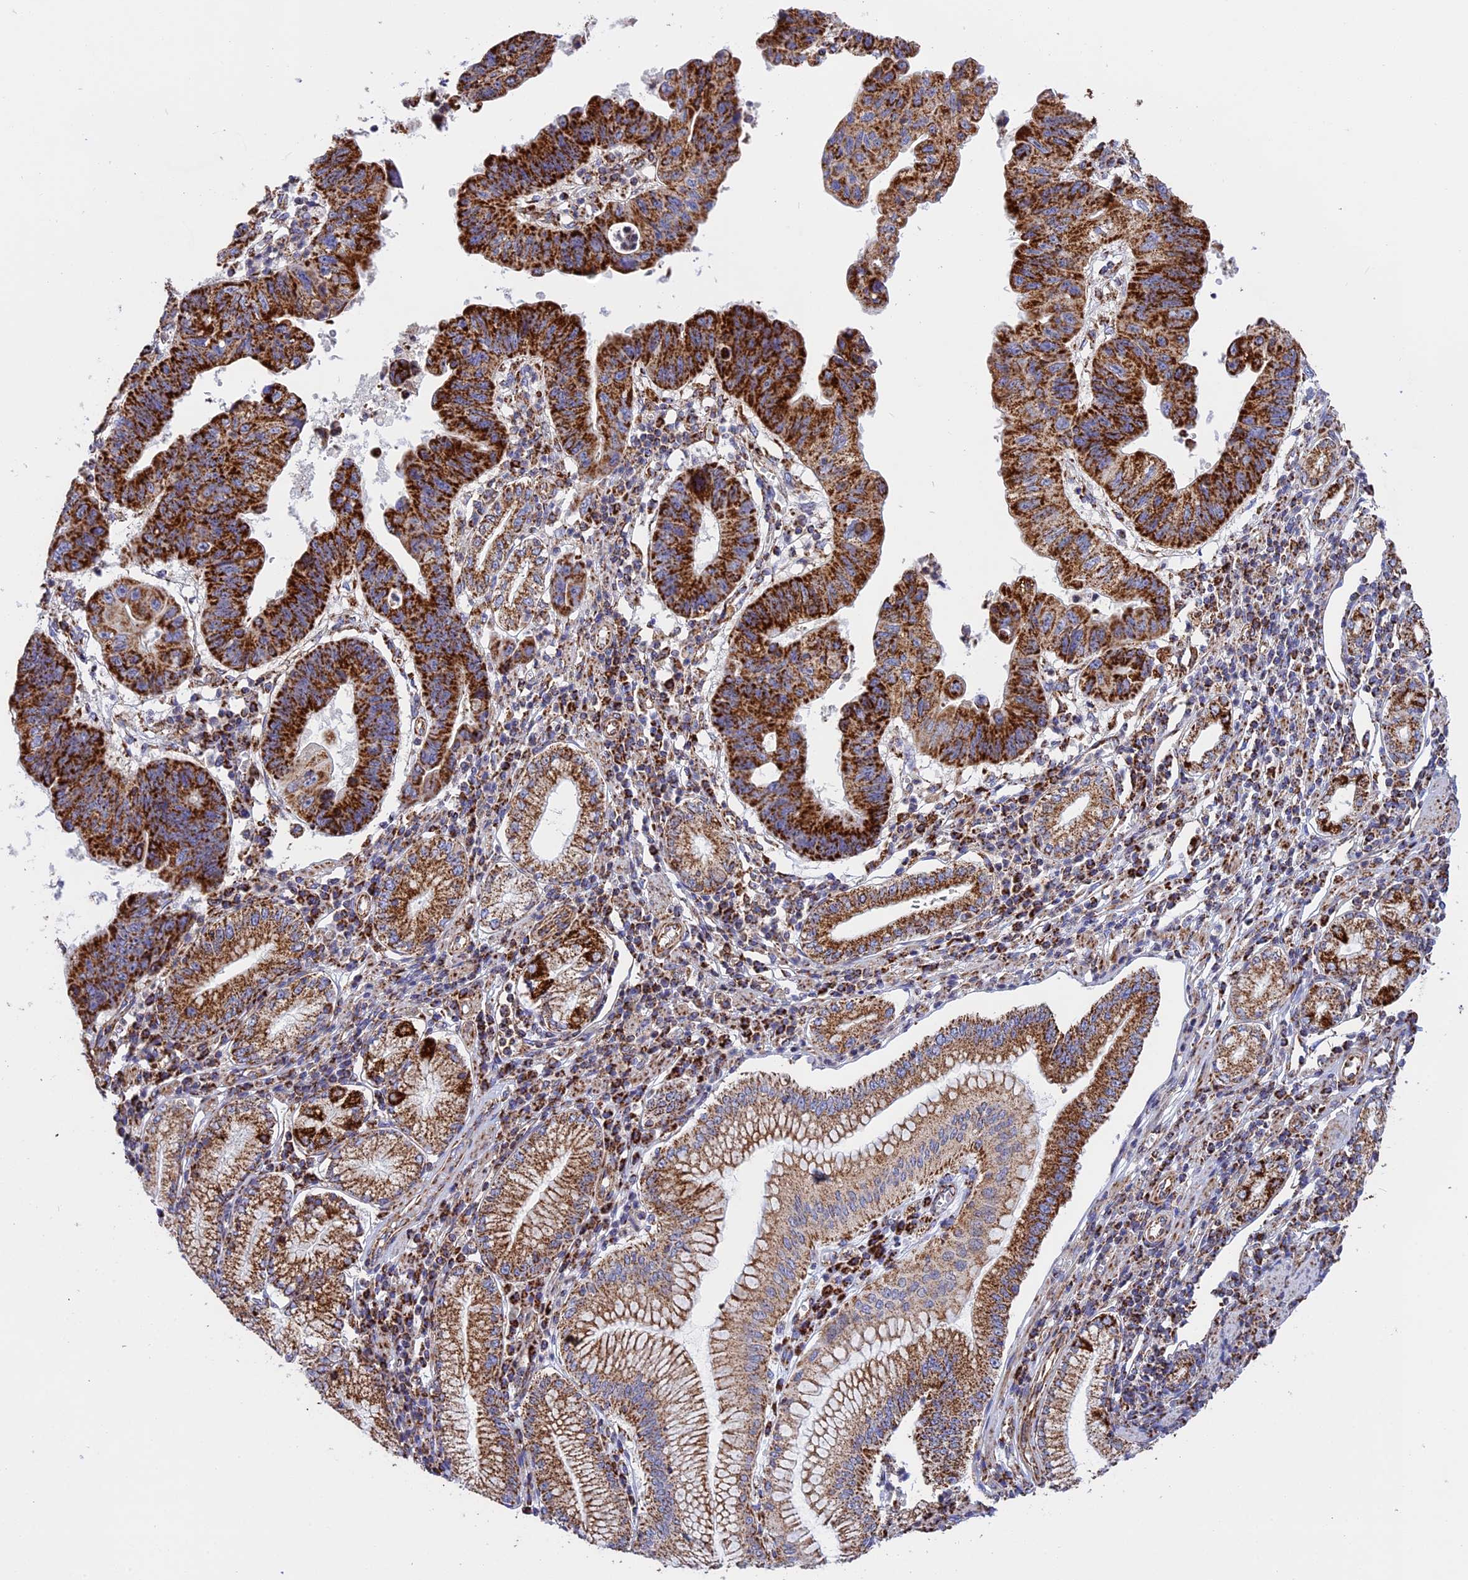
{"staining": {"intensity": "strong", "quantity": ">75%", "location": "cytoplasmic/membranous"}, "tissue": "stomach cancer", "cell_type": "Tumor cells", "image_type": "cancer", "snomed": [{"axis": "morphology", "description": "Adenocarcinoma, NOS"}, {"axis": "topography", "description": "Stomach"}], "caption": "Immunohistochemical staining of human stomach cancer (adenocarcinoma) exhibits high levels of strong cytoplasmic/membranous protein positivity in about >75% of tumor cells.", "gene": "UQCRB", "patient": {"sex": "male", "age": 59}}